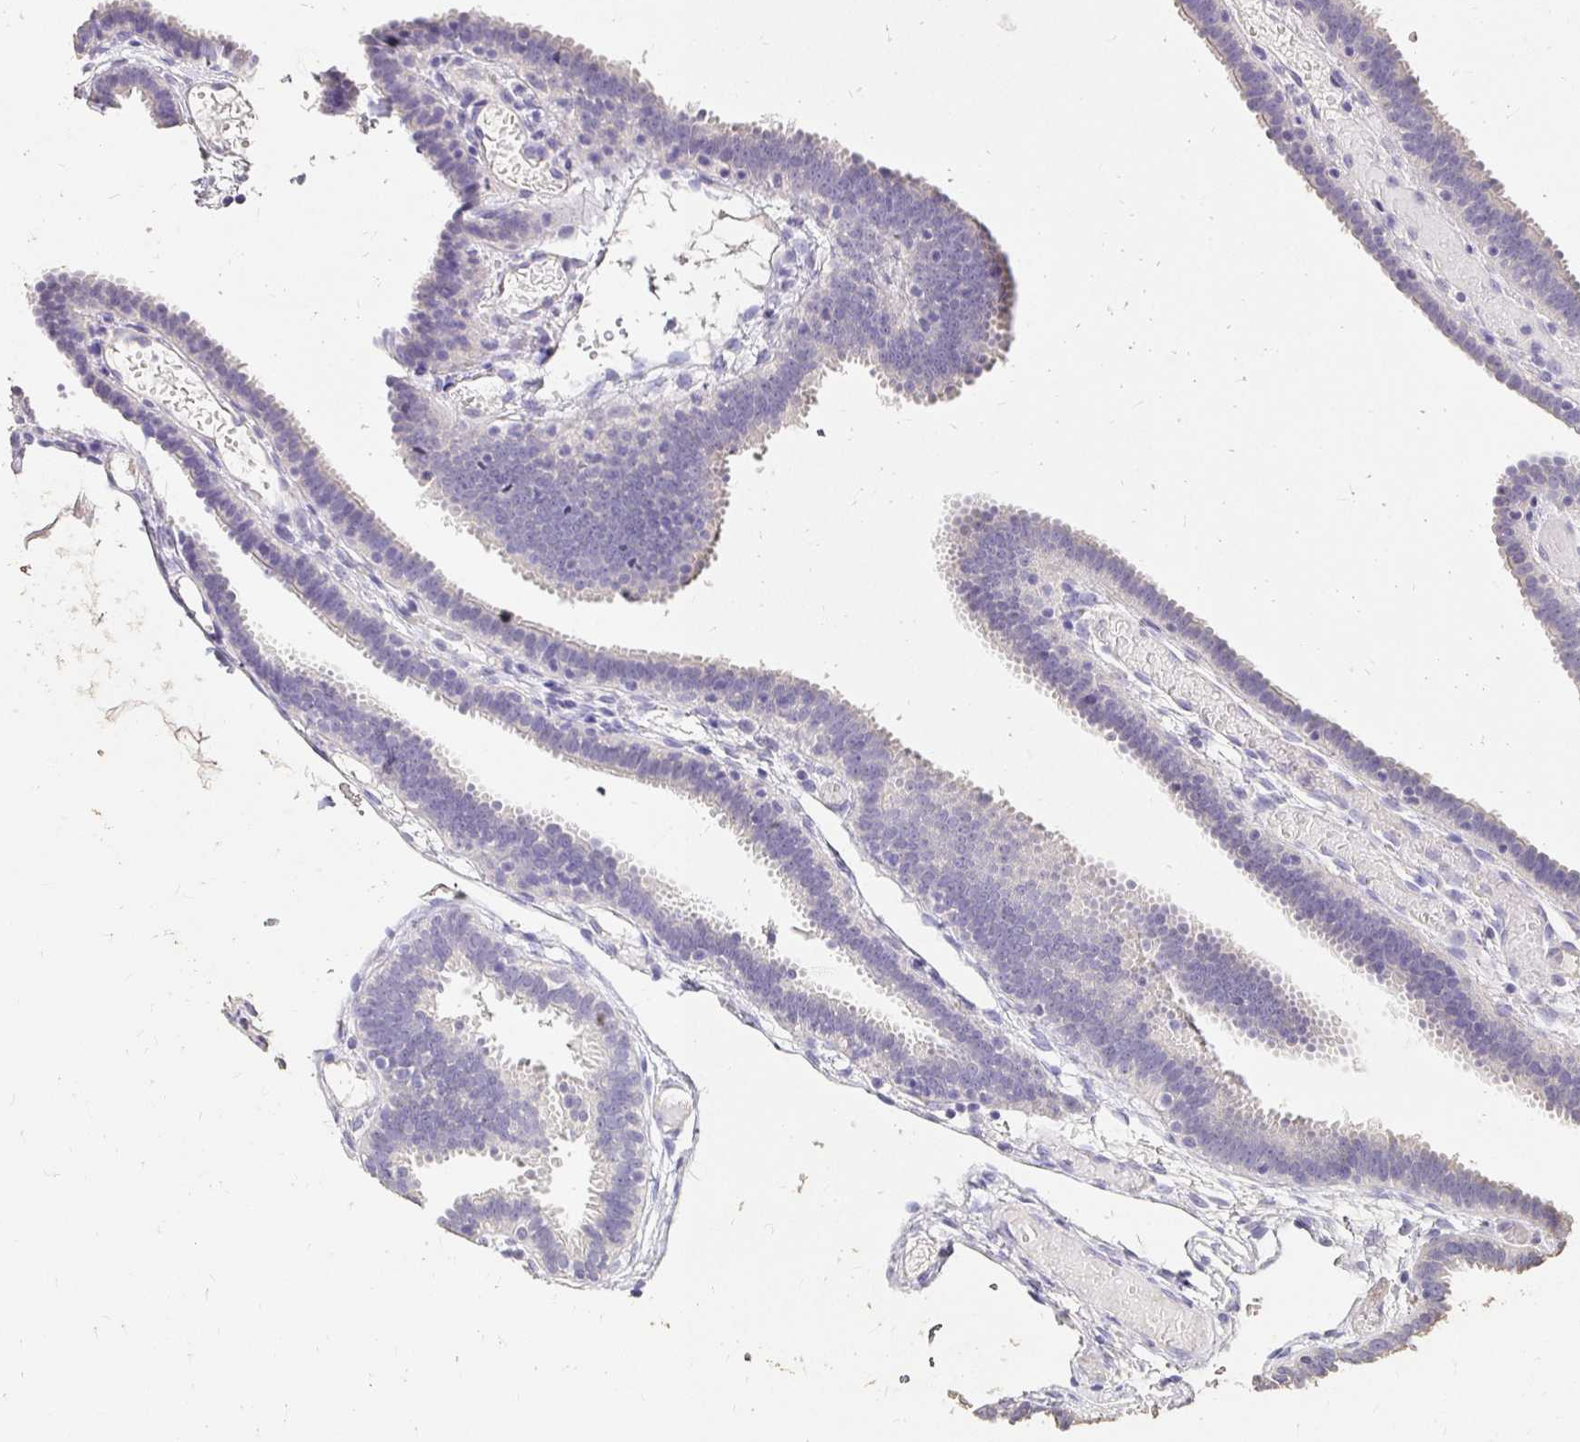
{"staining": {"intensity": "weak", "quantity": "<25%", "location": "cytoplasmic/membranous"}, "tissue": "fallopian tube", "cell_type": "Glandular cells", "image_type": "normal", "snomed": [{"axis": "morphology", "description": "Normal tissue, NOS"}, {"axis": "topography", "description": "Fallopian tube"}], "caption": "Immunohistochemistry micrograph of benign fallopian tube: fallopian tube stained with DAB (3,3'-diaminobenzidine) exhibits no significant protein expression in glandular cells.", "gene": "UGT1A6", "patient": {"sex": "female", "age": 37}}